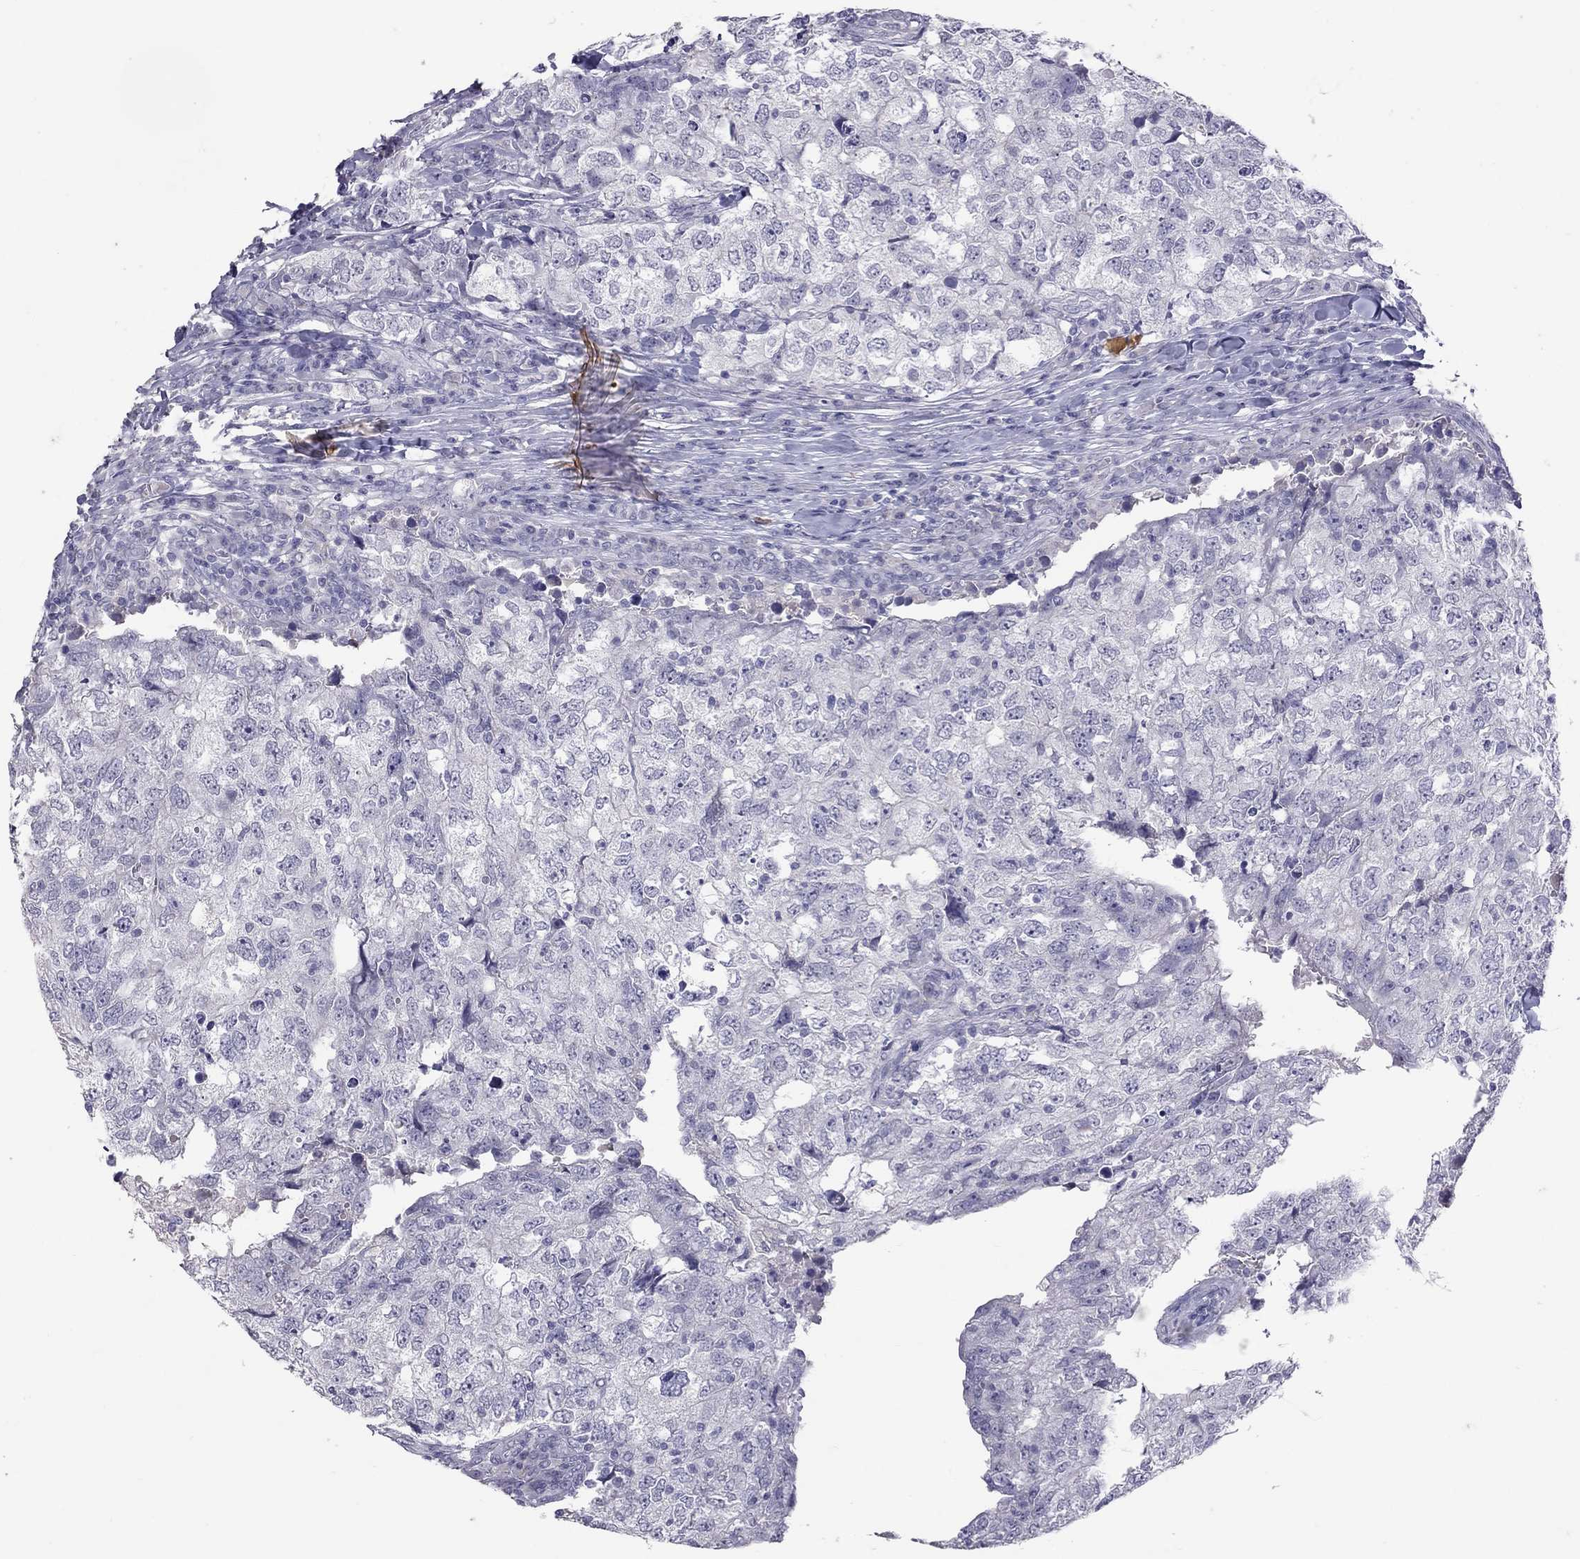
{"staining": {"intensity": "negative", "quantity": "none", "location": "none"}, "tissue": "breast cancer", "cell_type": "Tumor cells", "image_type": "cancer", "snomed": [{"axis": "morphology", "description": "Duct carcinoma"}, {"axis": "topography", "description": "Breast"}], "caption": "Immunohistochemistry (IHC) image of human breast cancer stained for a protein (brown), which reveals no positivity in tumor cells.", "gene": "SLAMF1", "patient": {"sex": "female", "age": 30}}